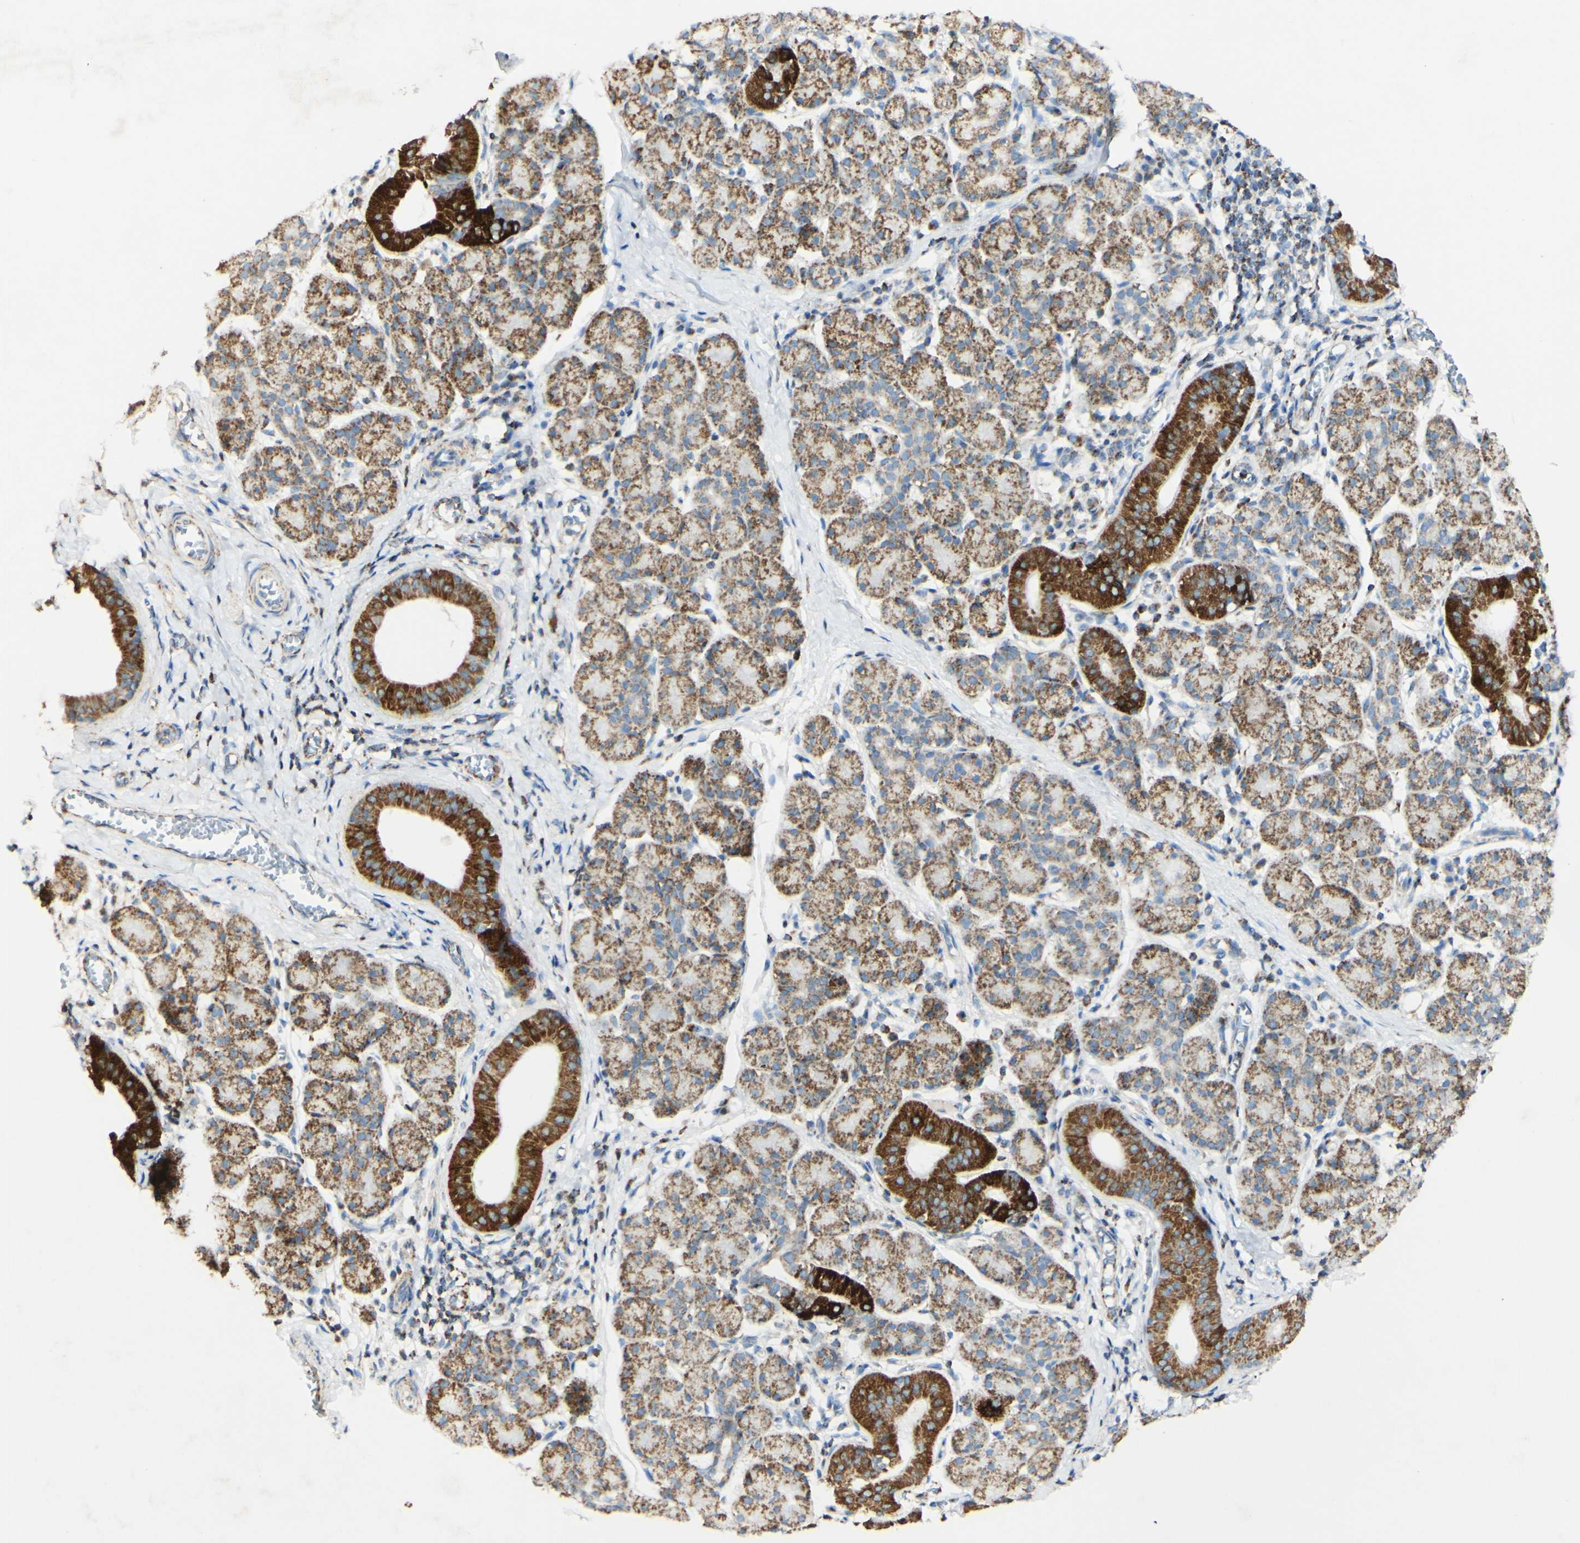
{"staining": {"intensity": "strong", "quantity": "25%-75%", "location": "cytoplasmic/membranous"}, "tissue": "salivary gland", "cell_type": "Glandular cells", "image_type": "normal", "snomed": [{"axis": "morphology", "description": "Normal tissue, NOS"}, {"axis": "morphology", "description": "Inflammation, NOS"}, {"axis": "topography", "description": "Lymph node"}, {"axis": "topography", "description": "Salivary gland"}], "caption": "Brown immunohistochemical staining in benign human salivary gland exhibits strong cytoplasmic/membranous expression in approximately 25%-75% of glandular cells. The protein is shown in brown color, while the nuclei are stained blue.", "gene": "OXCT1", "patient": {"sex": "male", "age": 3}}